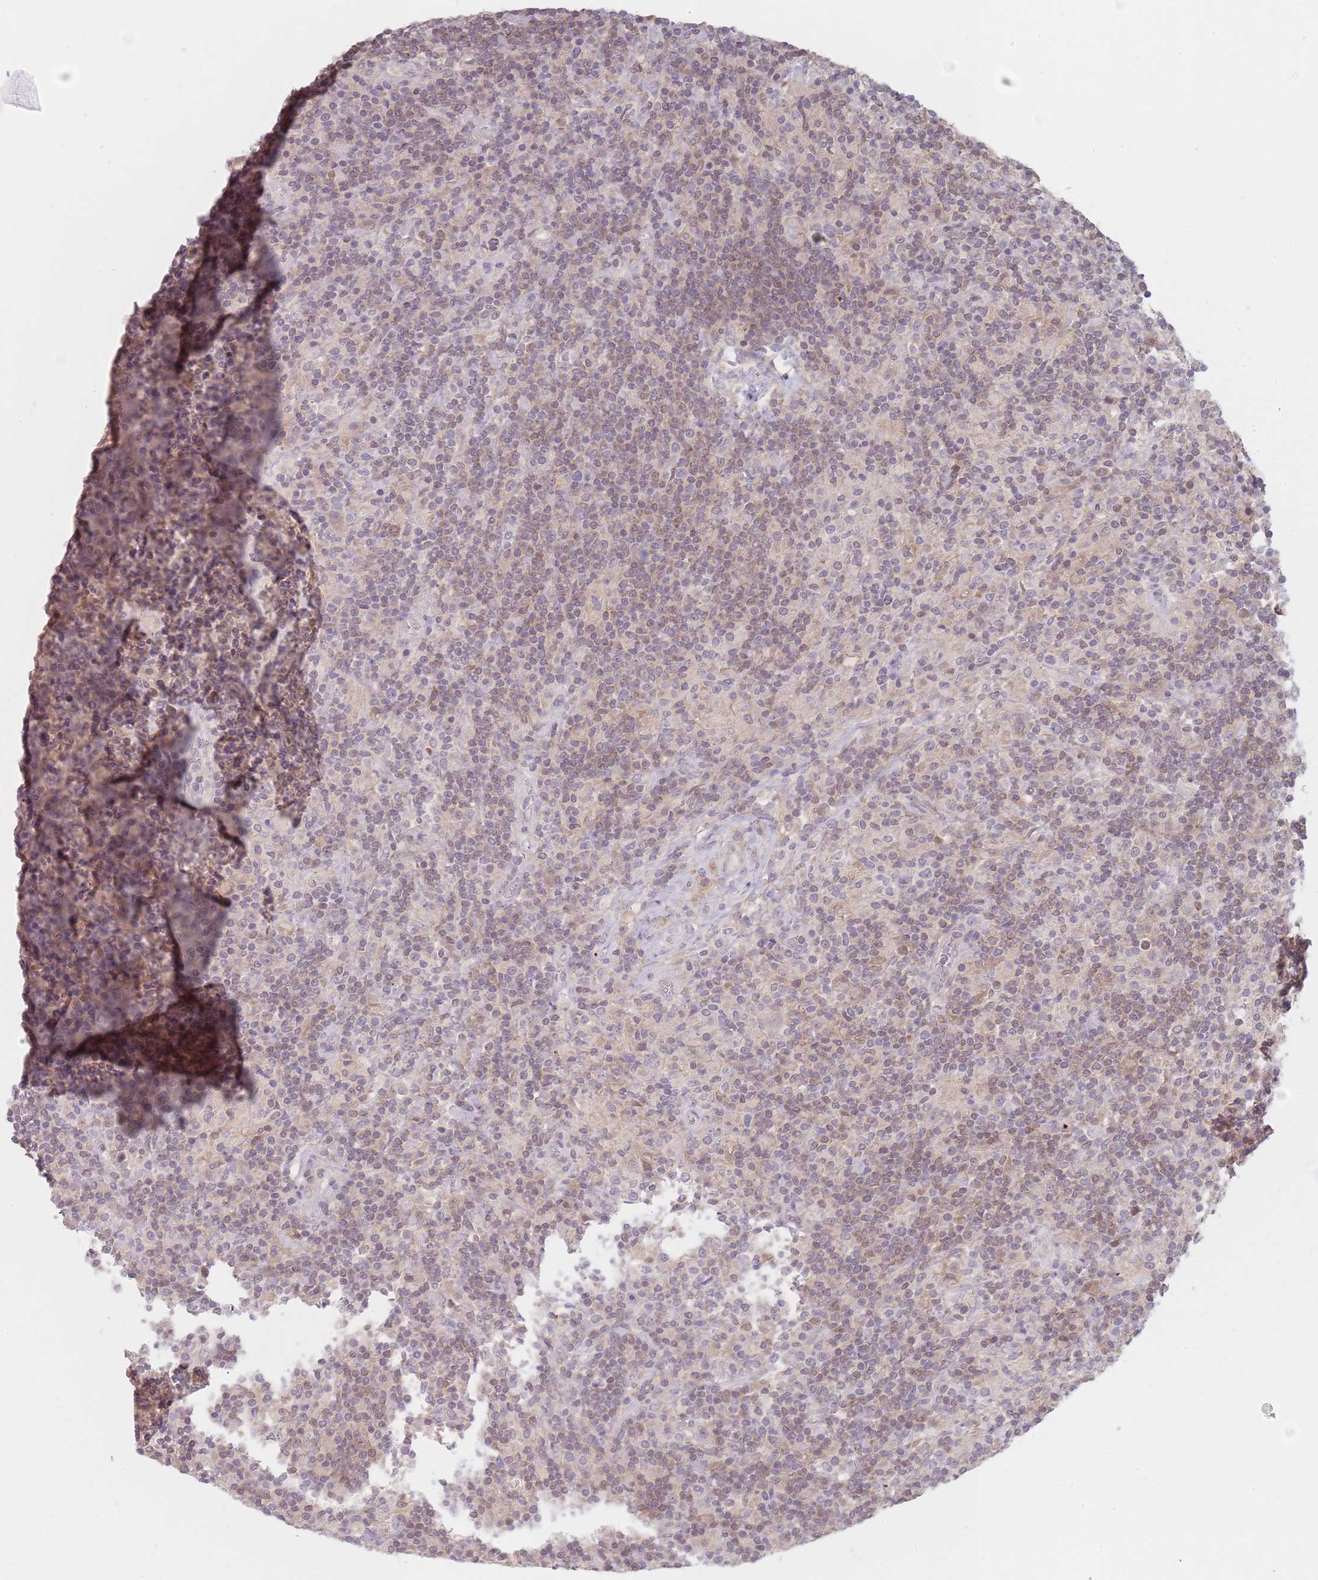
{"staining": {"intensity": "negative", "quantity": "none", "location": "none"}, "tissue": "lymphoma", "cell_type": "Tumor cells", "image_type": "cancer", "snomed": [{"axis": "morphology", "description": "Hodgkin's disease, NOS"}, {"axis": "topography", "description": "Lymph node"}], "caption": "A histopathology image of human Hodgkin's disease is negative for staining in tumor cells.", "gene": "NAXE", "patient": {"sex": "male", "age": 70}}